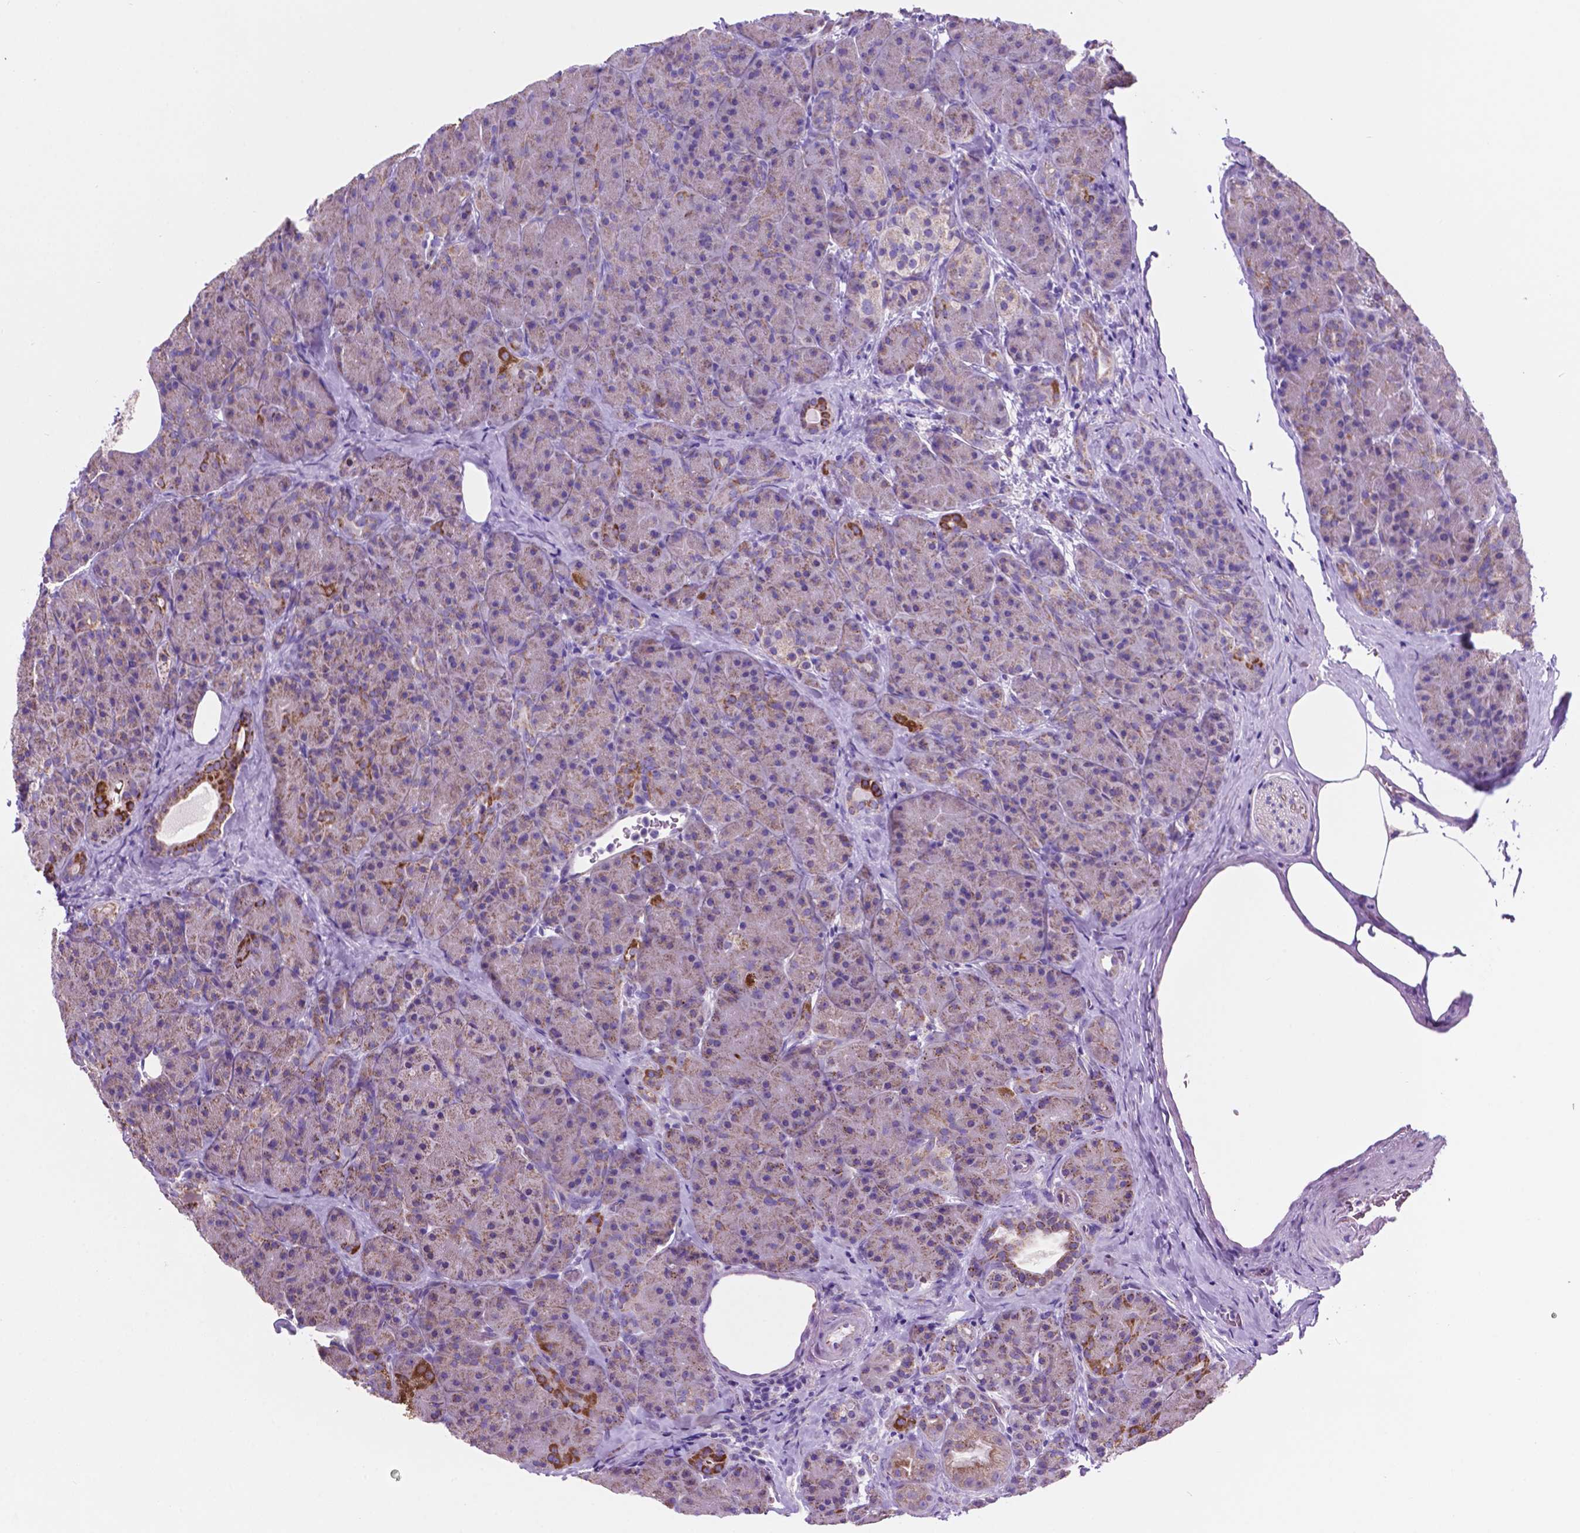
{"staining": {"intensity": "moderate", "quantity": "<25%", "location": "cytoplasmic/membranous"}, "tissue": "pancreas", "cell_type": "Exocrine glandular cells", "image_type": "normal", "snomed": [{"axis": "morphology", "description": "Normal tissue, NOS"}, {"axis": "topography", "description": "Pancreas"}], "caption": "Immunohistochemistry (IHC) of benign pancreas shows low levels of moderate cytoplasmic/membranous staining in approximately <25% of exocrine glandular cells.", "gene": "TMEM121B", "patient": {"sex": "male", "age": 57}}